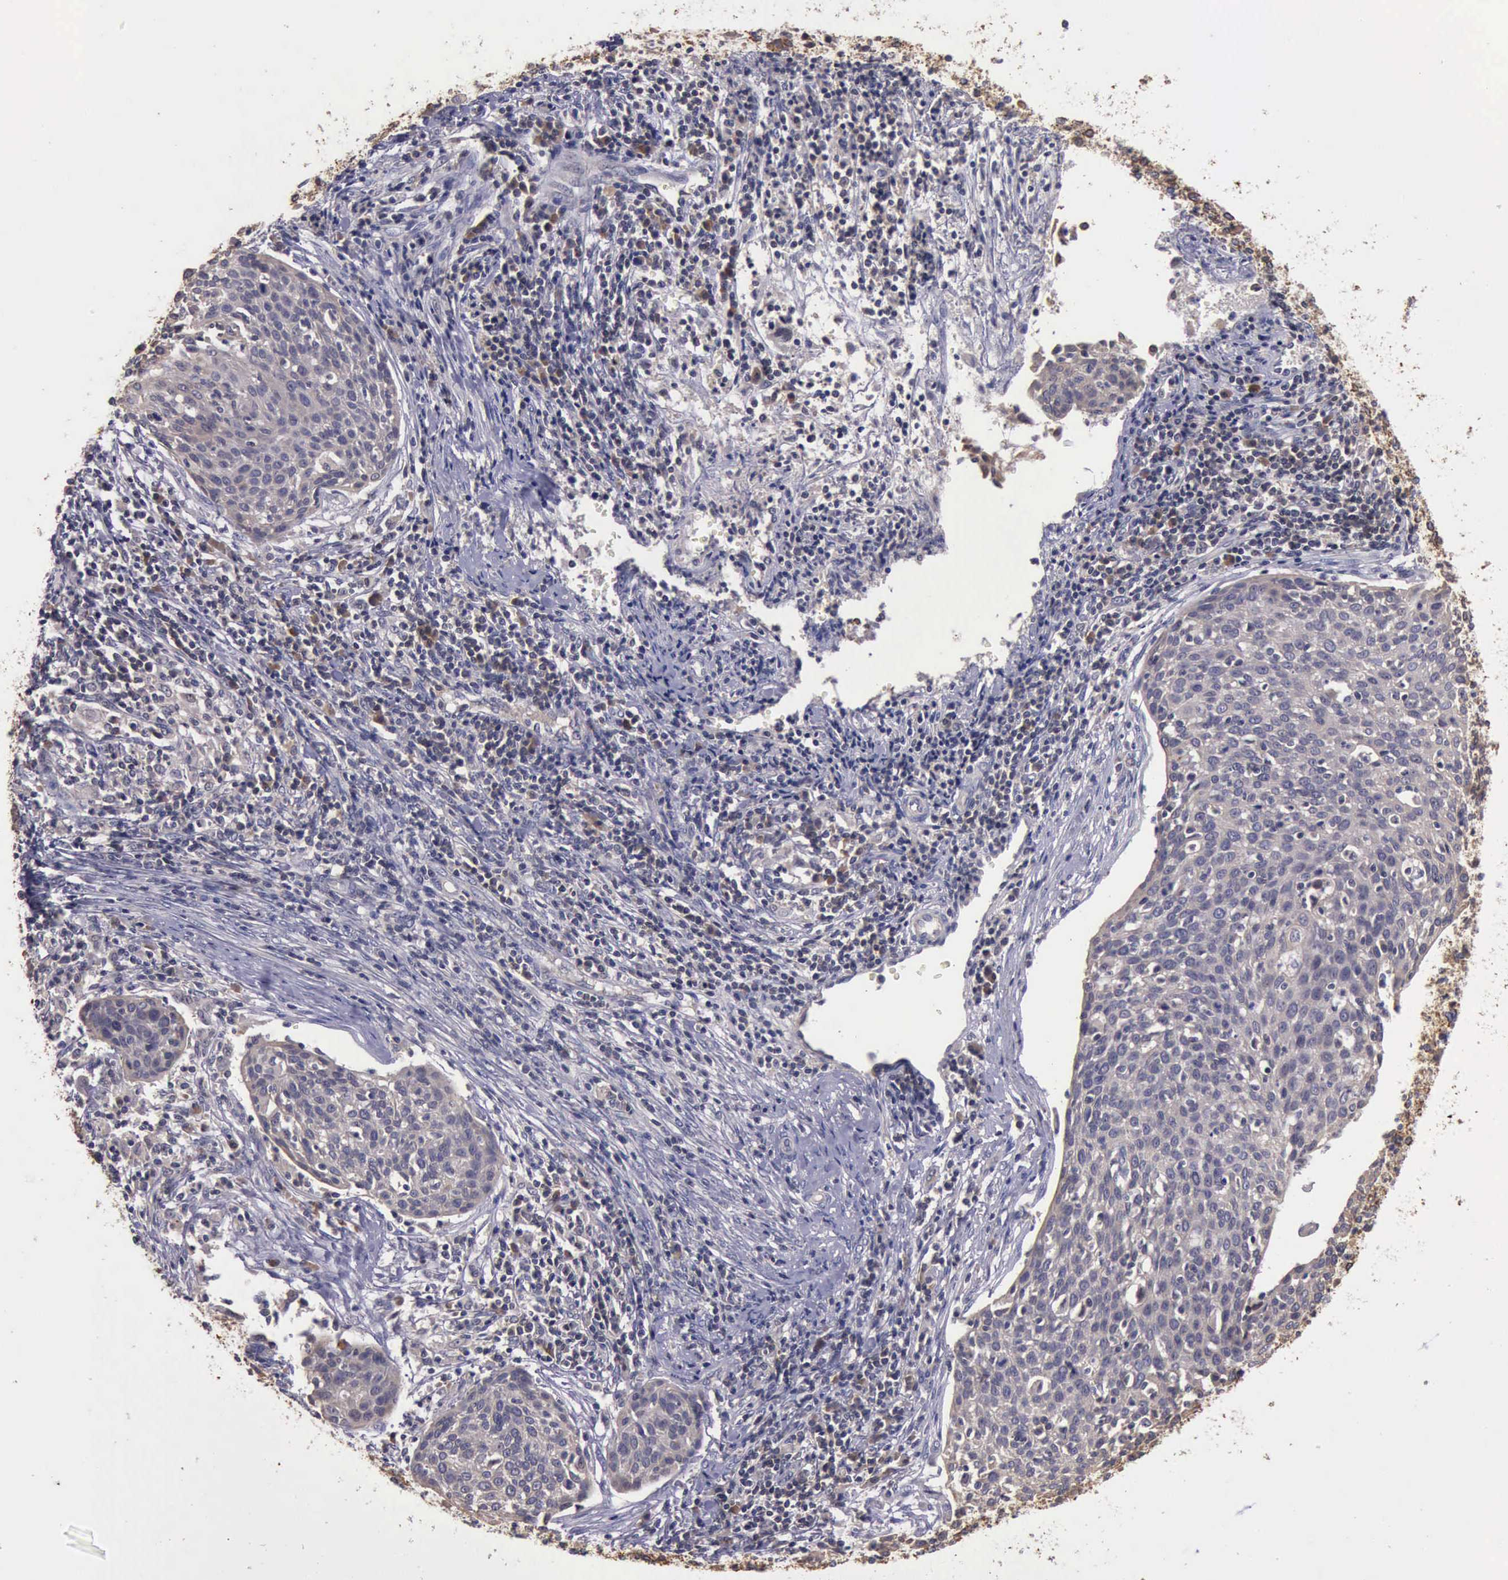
{"staining": {"intensity": "negative", "quantity": "none", "location": "none"}, "tissue": "cervical cancer", "cell_type": "Tumor cells", "image_type": "cancer", "snomed": [{"axis": "morphology", "description": "Squamous cell carcinoma, NOS"}, {"axis": "topography", "description": "Cervix"}], "caption": "Tumor cells are negative for brown protein staining in squamous cell carcinoma (cervical). Nuclei are stained in blue.", "gene": "RAB39B", "patient": {"sex": "female", "age": 38}}